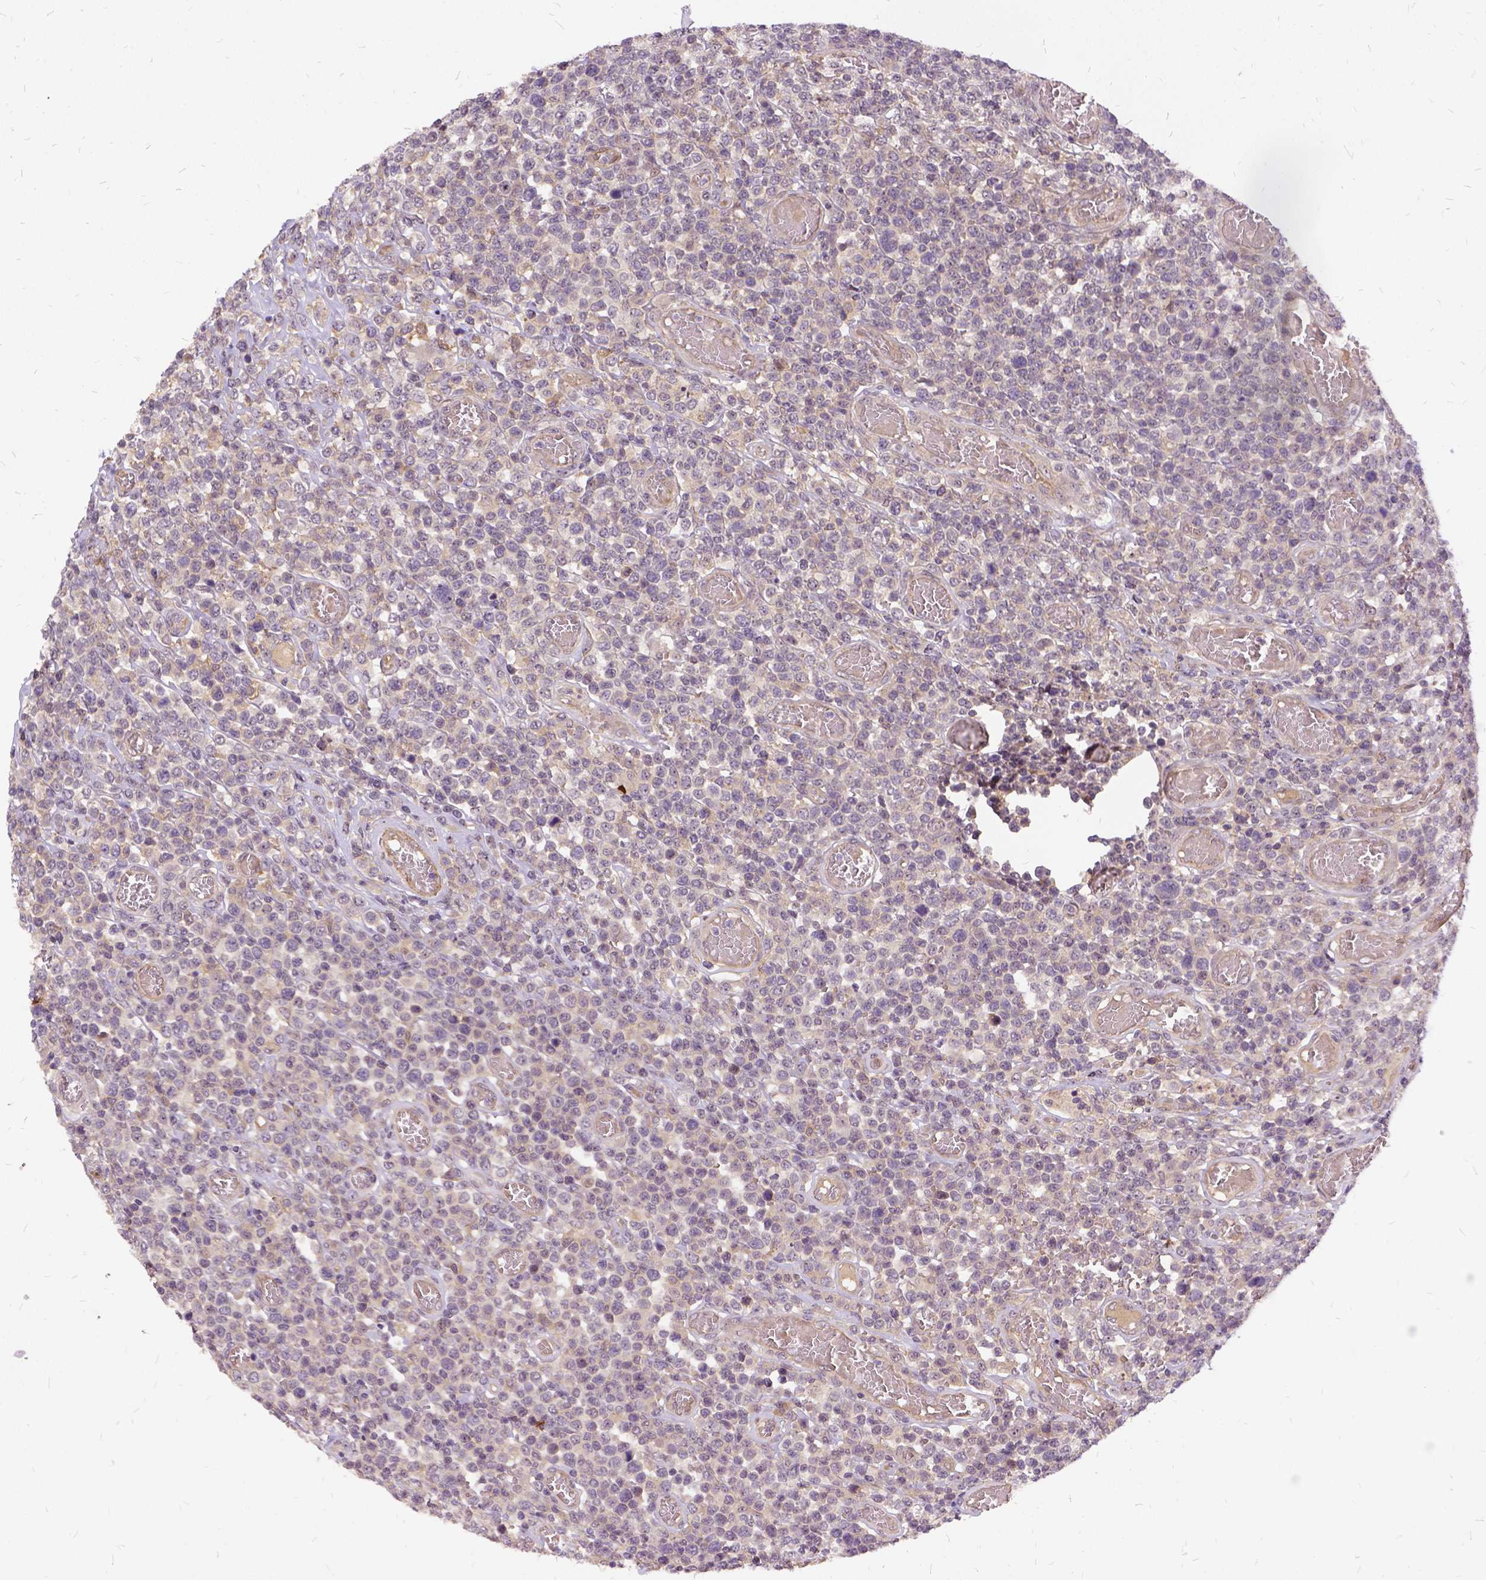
{"staining": {"intensity": "weak", "quantity": ">75%", "location": "cytoplasmic/membranous"}, "tissue": "lymphoma", "cell_type": "Tumor cells", "image_type": "cancer", "snomed": [{"axis": "morphology", "description": "Malignant lymphoma, non-Hodgkin's type, High grade"}, {"axis": "topography", "description": "Soft tissue"}], "caption": "Malignant lymphoma, non-Hodgkin's type (high-grade) was stained to show a protein in brown. There is low levels of weak cytoplasmic/membranous positivity in approximately >75% of tumor cells.", "gene": "ILRUN", "patient": {"sex": "female", "age": 56}}